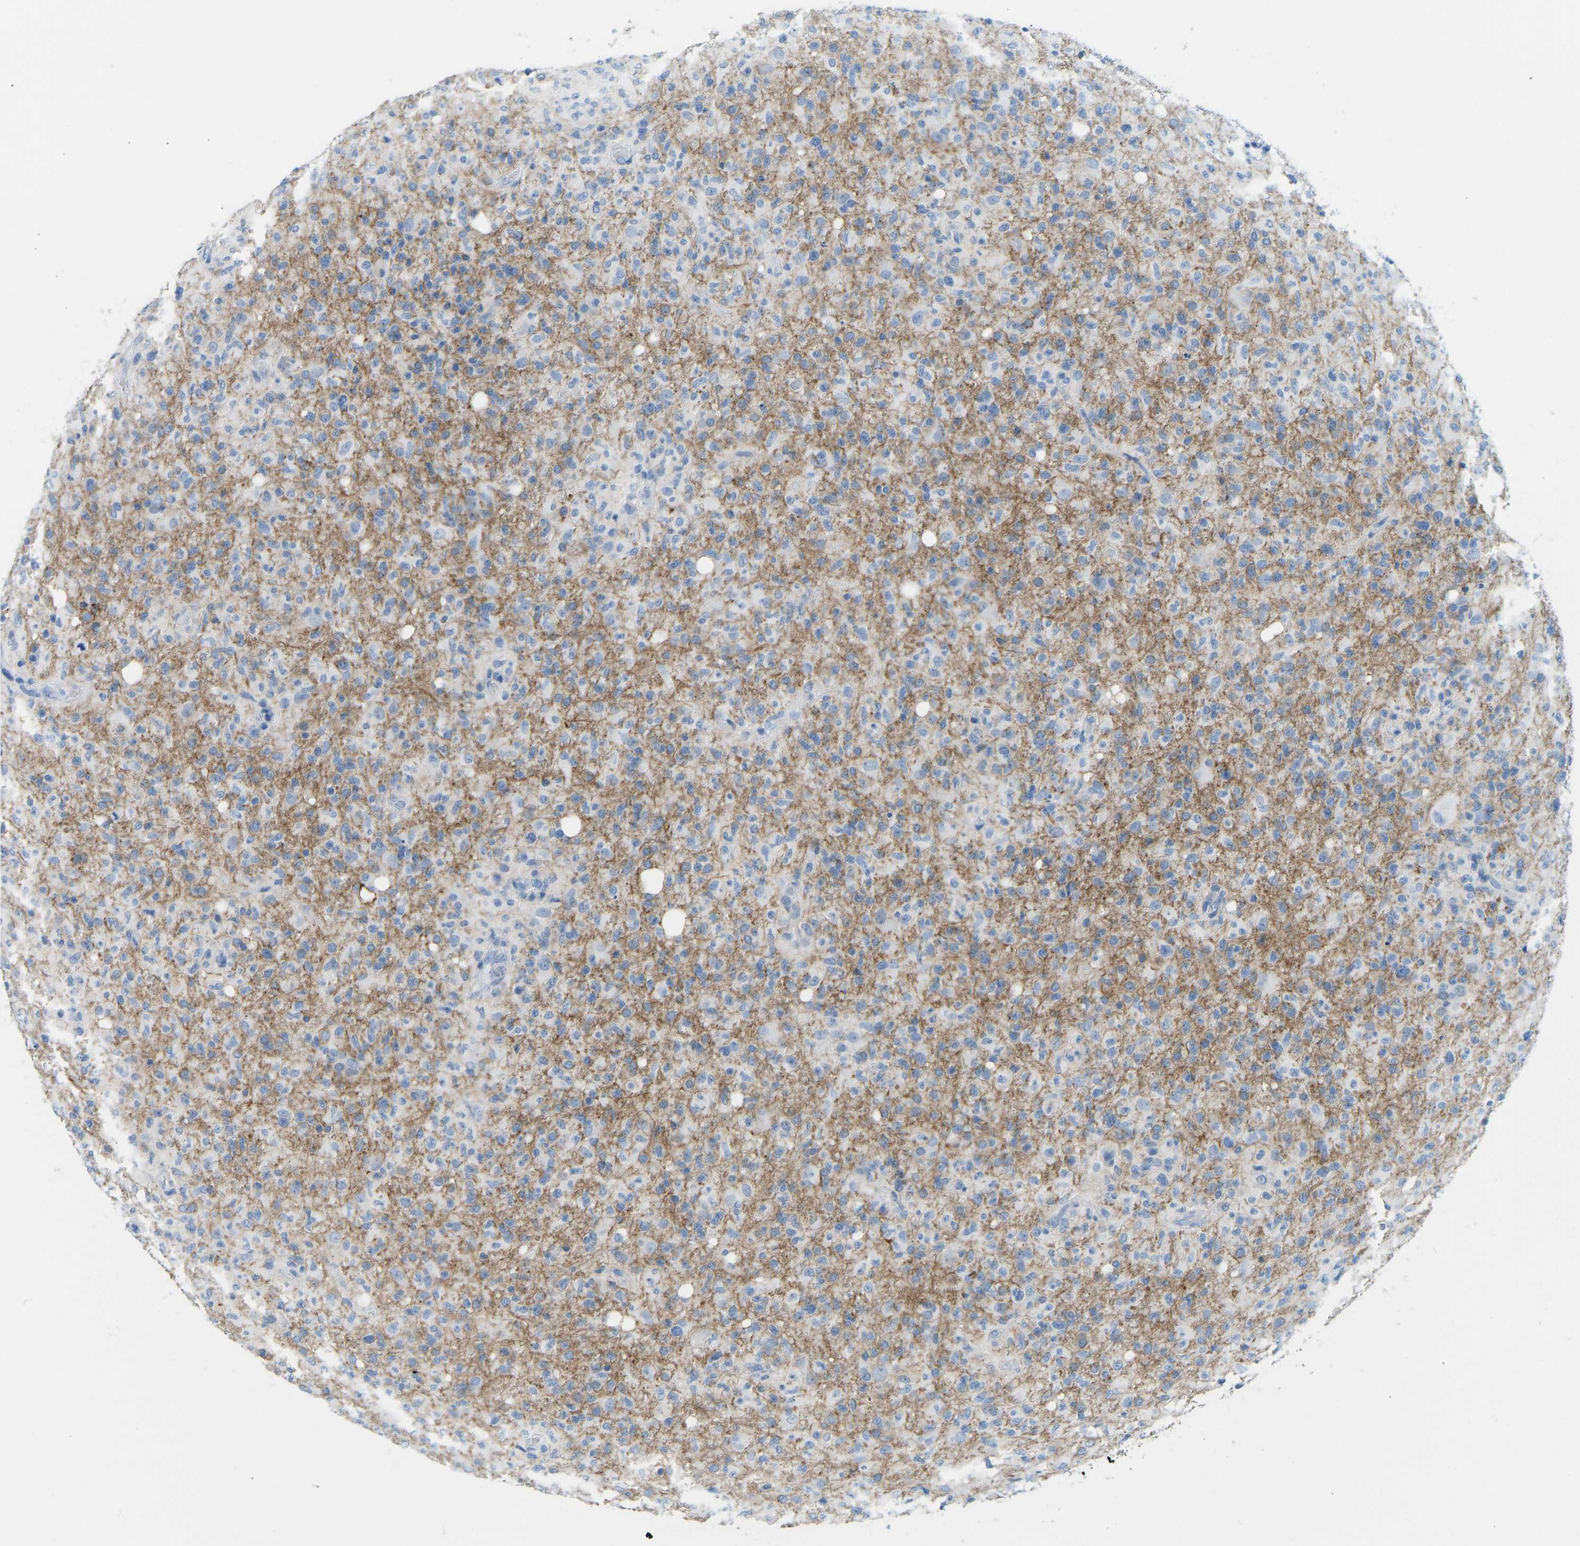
{"staining": {"intensity": "moderate", "quantity": "<25%", "location": "cytoplasmic/membranous"}, "tissue": "glioma", "cell_type": "Tumor cells", "image_type": "cancer", "snomed": [{"axis": "morphology", "description": "Glioma, malignant, High grade"}, {"axis": "topography", "description": "Brain"}], "caption": "Immunohistochemistry of glioma displays low levels of moderate cytoplasmic/membranous staining in approximately <25% of tumor cells. (DAB (3,3'-diaminobenzidine) IHC with brightfield microscopy, high magnification).", "gene": "ATP1A1", "patient": {"sex": "female", "age": 57}}